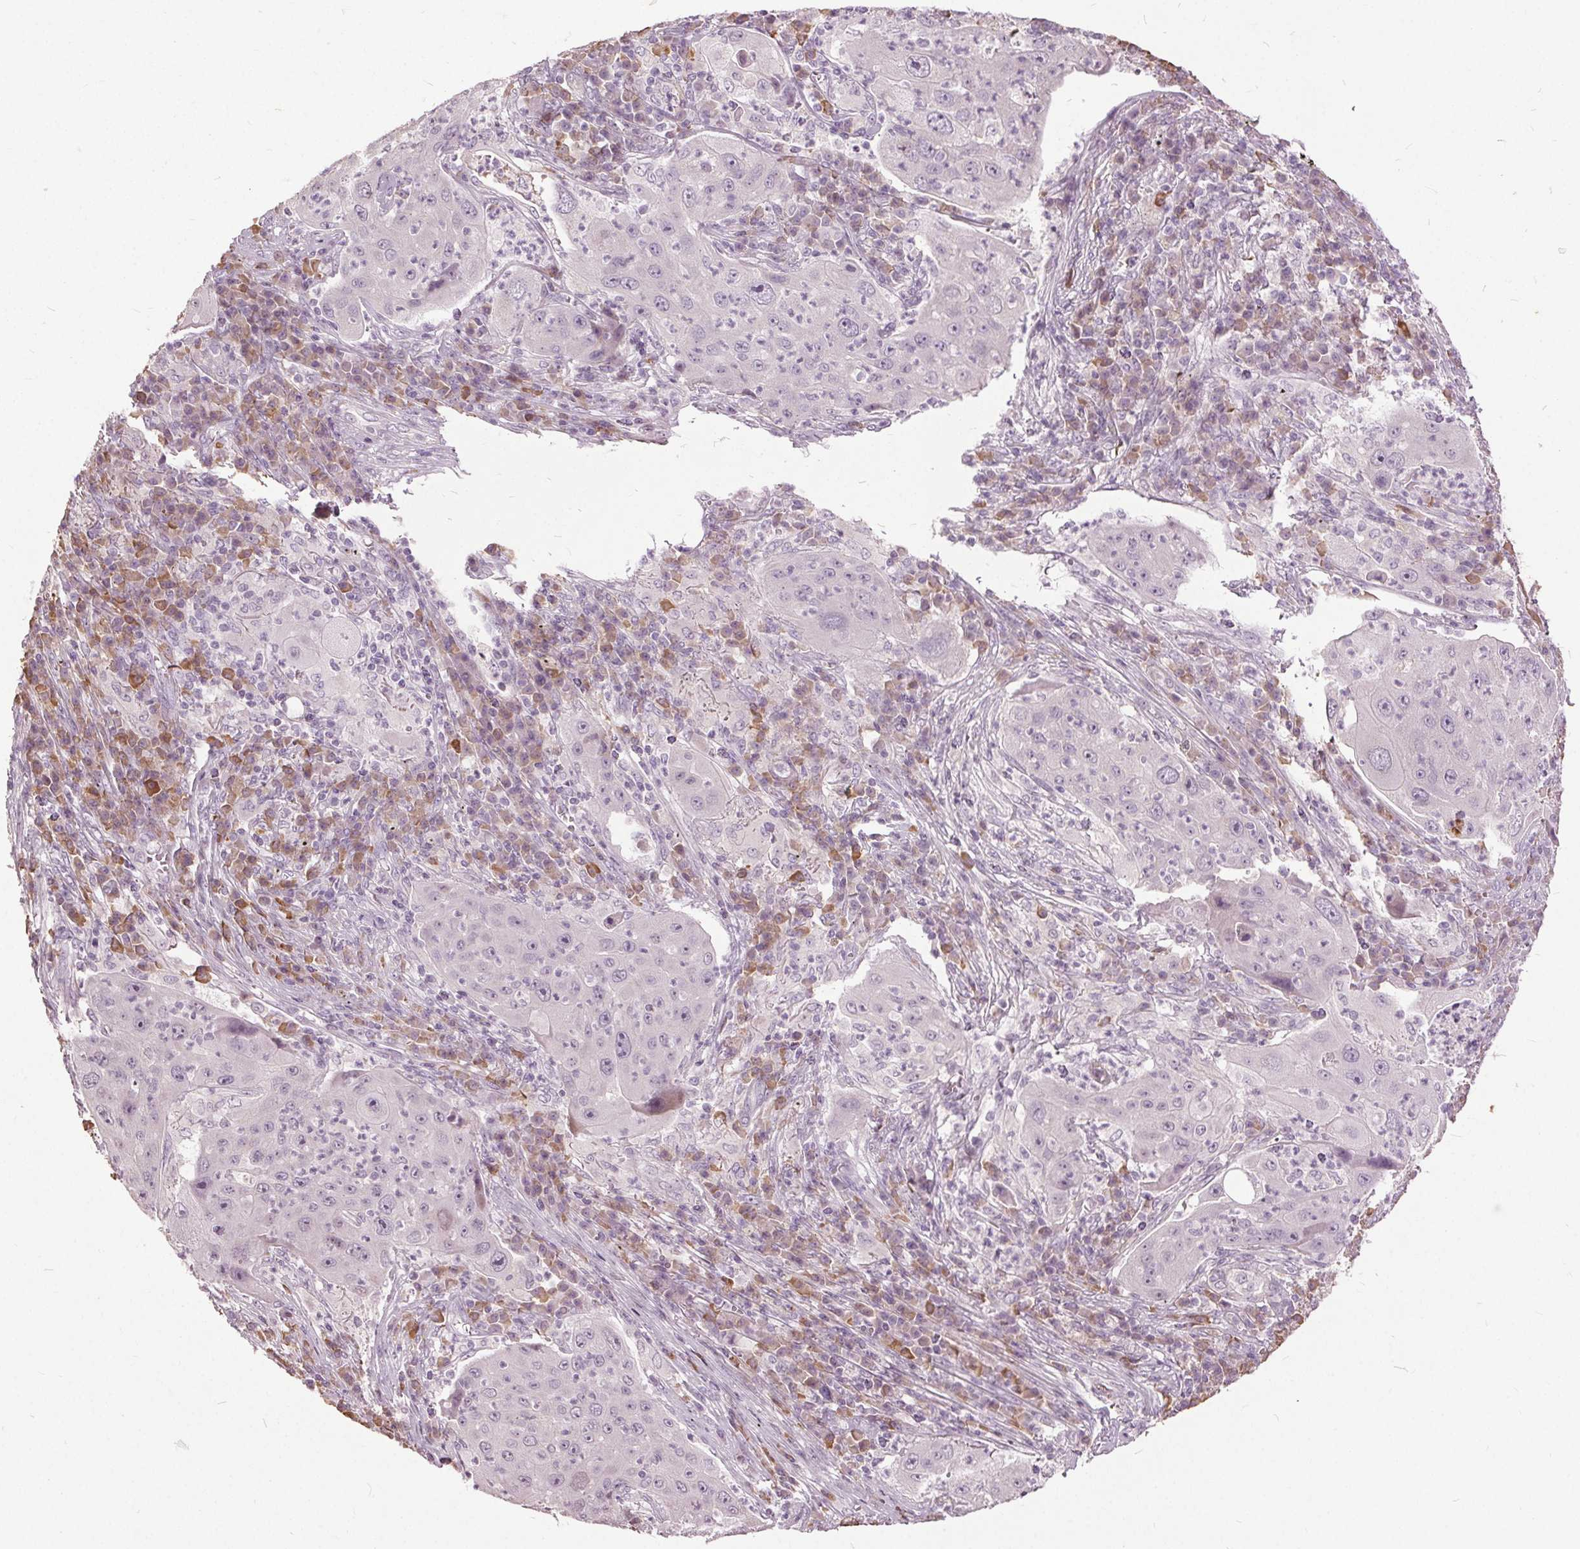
{"staining": {"intensity": "negative", "quantity": "none", "location": "none"}, "tissue": "lung cancer", "cell_type": "Tumor cells", "image_type": "cancer", "snomed": [{"axis": "morphology", "description": "Squamous cell carcinoma, NOS"}, {"axis": "topography", "description": "Lung"}], "caption": "High power microscopy photomicrograph of an immunohistochemistry image of lung cancer, revealing no significant staining in tumor cells.", "gene": "CXCL16", "patient": {"sex": "female", "age": 59}}